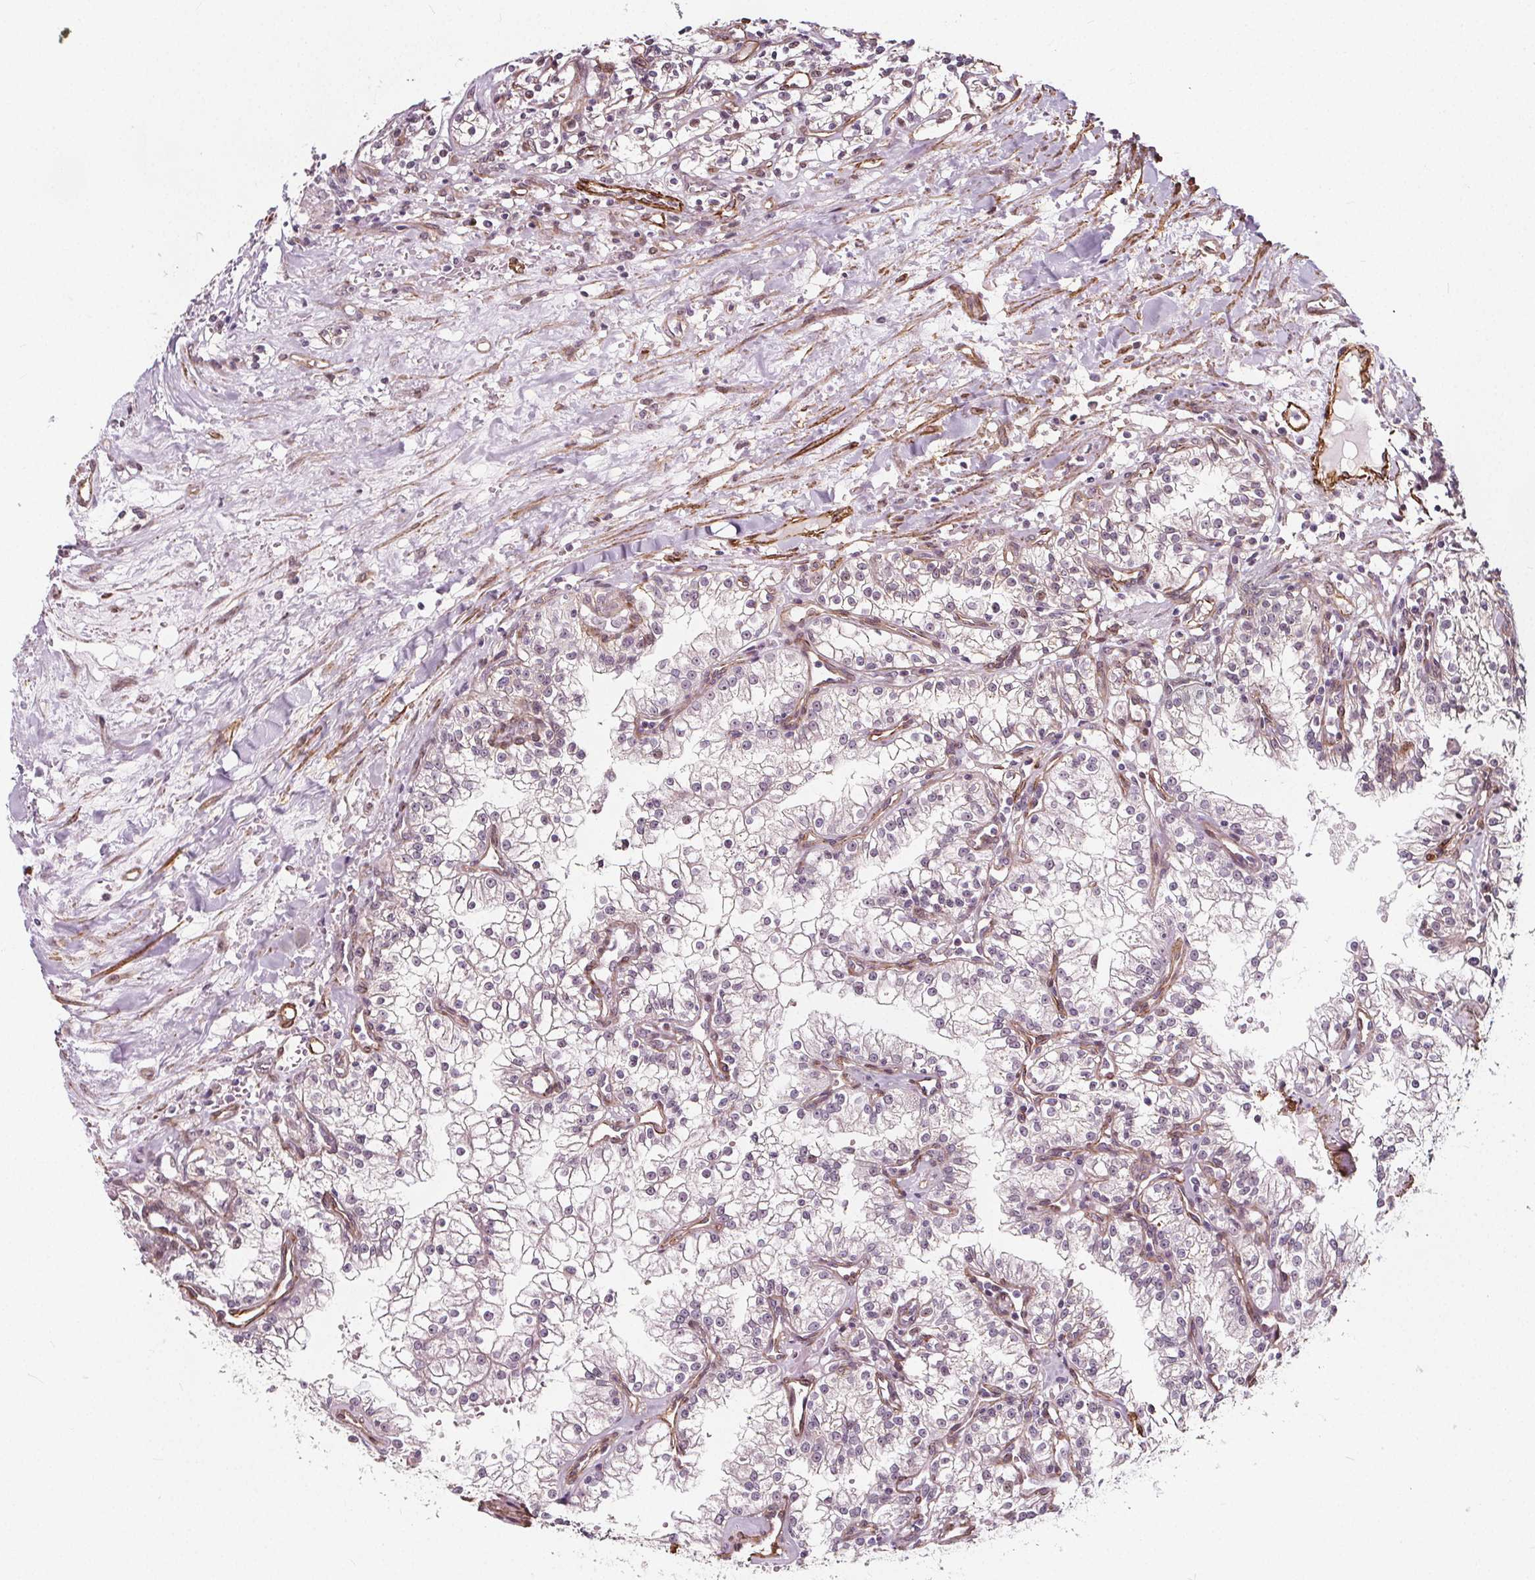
{"staining": {"intensity": "negative", "quantity": "none", "location": "none"}, "tissue": "renal cancer", "cell_type": "Tumor cells", "image_type": "cancer", "snomed": [{"axis": "morphology", "description": "Adenocarcinoma, NOS"}, {"axis": "topography", "description": "Kidney"}], "caption": "A high-resolution micrograph shows immunohistochemistry staining of adenocarcinoma (renal), which displays no significant staining in tumor cells.", "gene": "HAS1", "patient": {"sex": "male", "age": 36}}